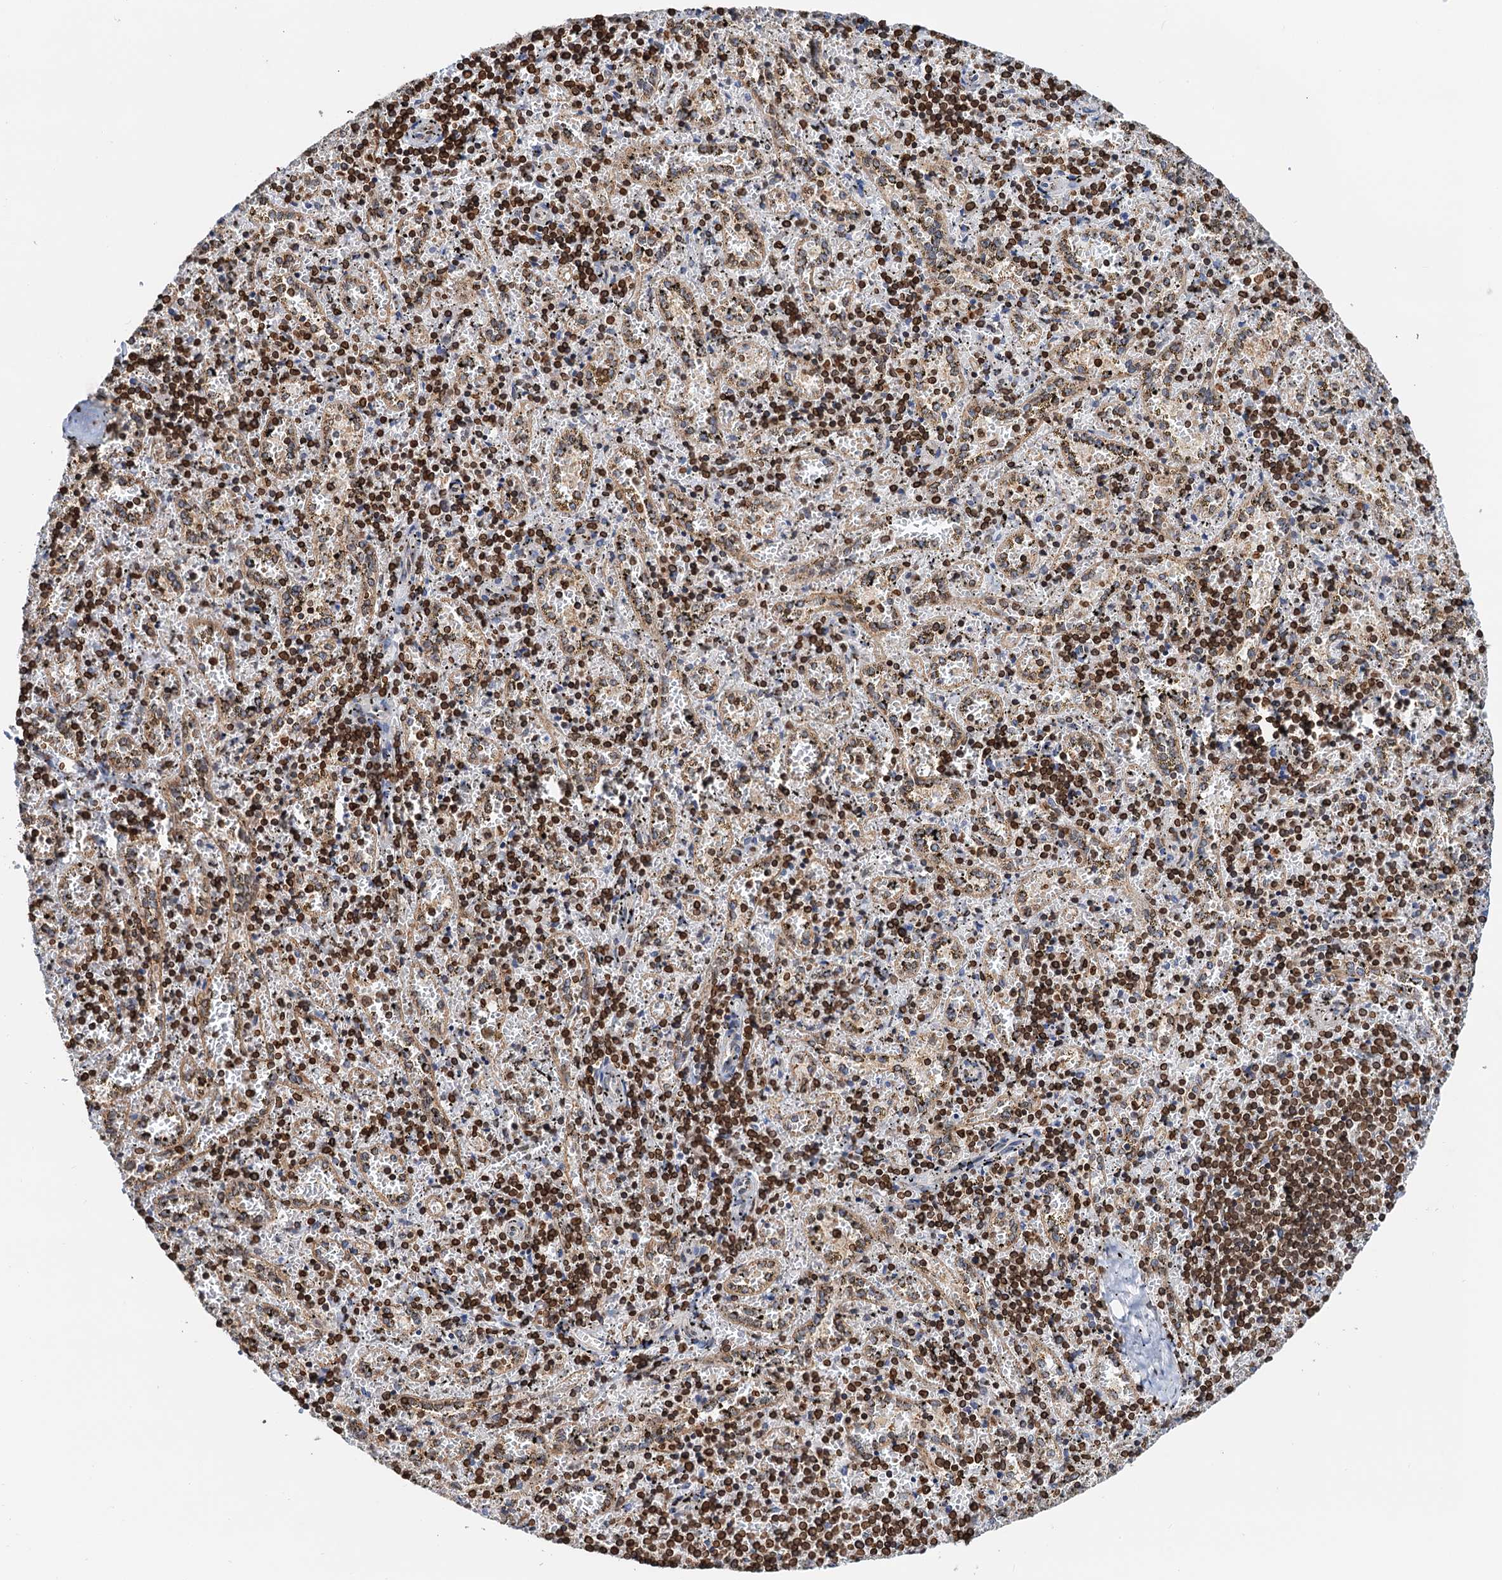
{"staining": {"intensity": "strong", "quantity": "25%-75%", "location": "nuclear"}, "tissue": "spleen", "cell_type": "Cells in red pulp", "image_type": "normal", "snomed": [{"axis": "morphology", "description": "Normal tissue, NOS"}, {"axis": "topography", "description": "Spleen"}], "caption": "This is a micrograph of immunohistochemistry staining of normal spleen, which shows strong positivity in the nuclear of cells in red pulp.", "gene": "ZC3H13", "patient": {"sex": "male", "age": 11}}